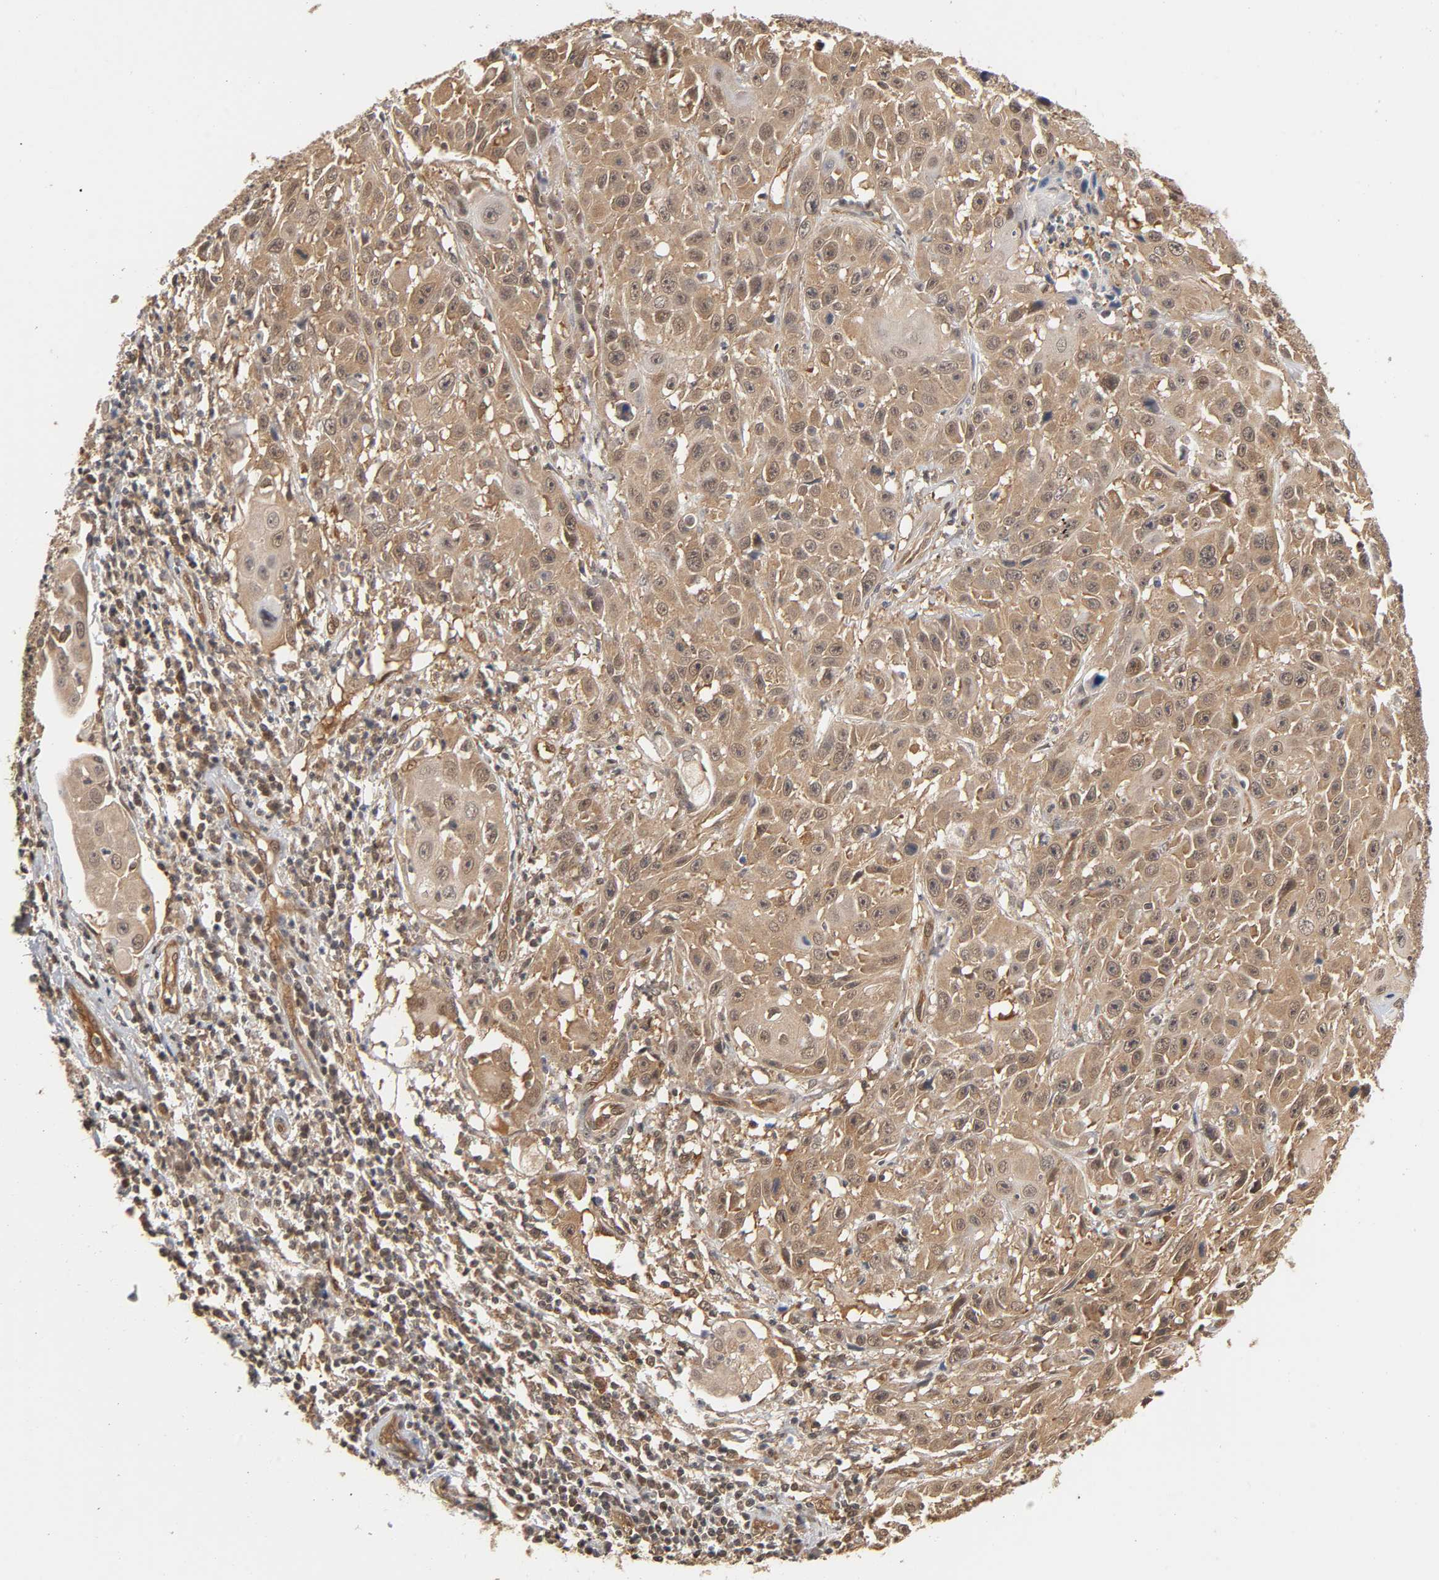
{"staining": {"intensity": "moderate", "quantity": ">75%", "location": "cytoplasmic/membranous,nuclear"}, "tissue": "cervical cancer", "cell_type": "Tumor cells", "image_type": "cancer", "snomed": [{"axis": "morphology", "description": "Squamous cell carcinoma, NOS"}, {"axis": "topography", "description": "Cervix"}], "caption": "Cervical squamous cell carcinoma stained with a brown dye reveals moderate cytoplasmic/membranous and nuclear positive positivity in approximately >75% of tumor cells.", "gene": "CDC37", "patient": {"sex": "female", "age": 39}}